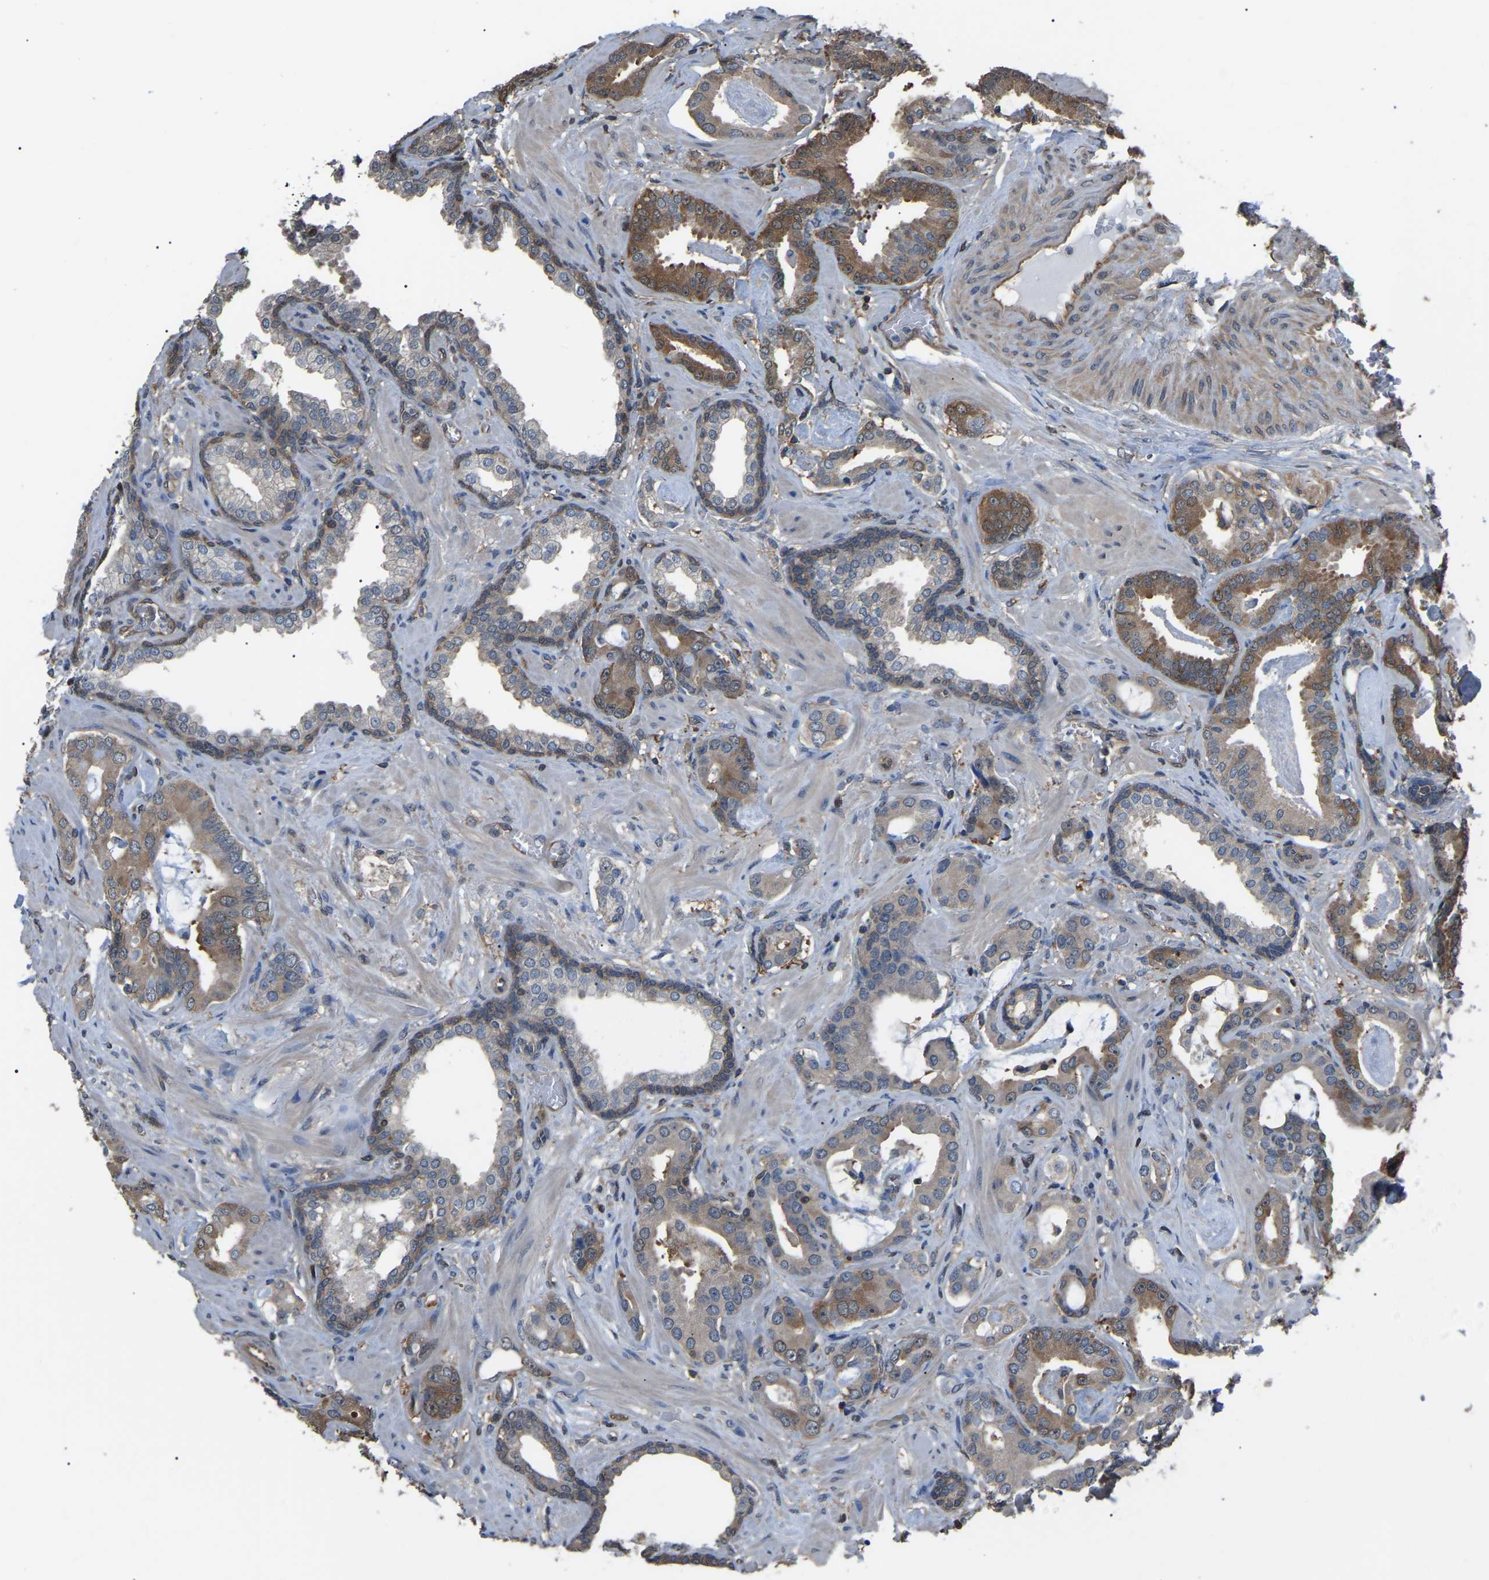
{"staining": {"intensity": "moderate", "quantity": ">75%", "location": "cytoplasmic/membranous"}, "tissue": "prostate cancer", "cell_type": "Tumor cells", "image_type": "cancer", "snomed": [{"axis": "morphology", "description": "Adenocarcinoma, Low grade"}, {"axis": "topography", "description": "Prostate"}], "caption": "Prostate cancer stained with a brown dye reveals moderate cytoplasmic/membranous positive staining in approximately >75% of tumor cells.", "gene": "PDCD5", "patient": {"sex": "male", "age": 53}}